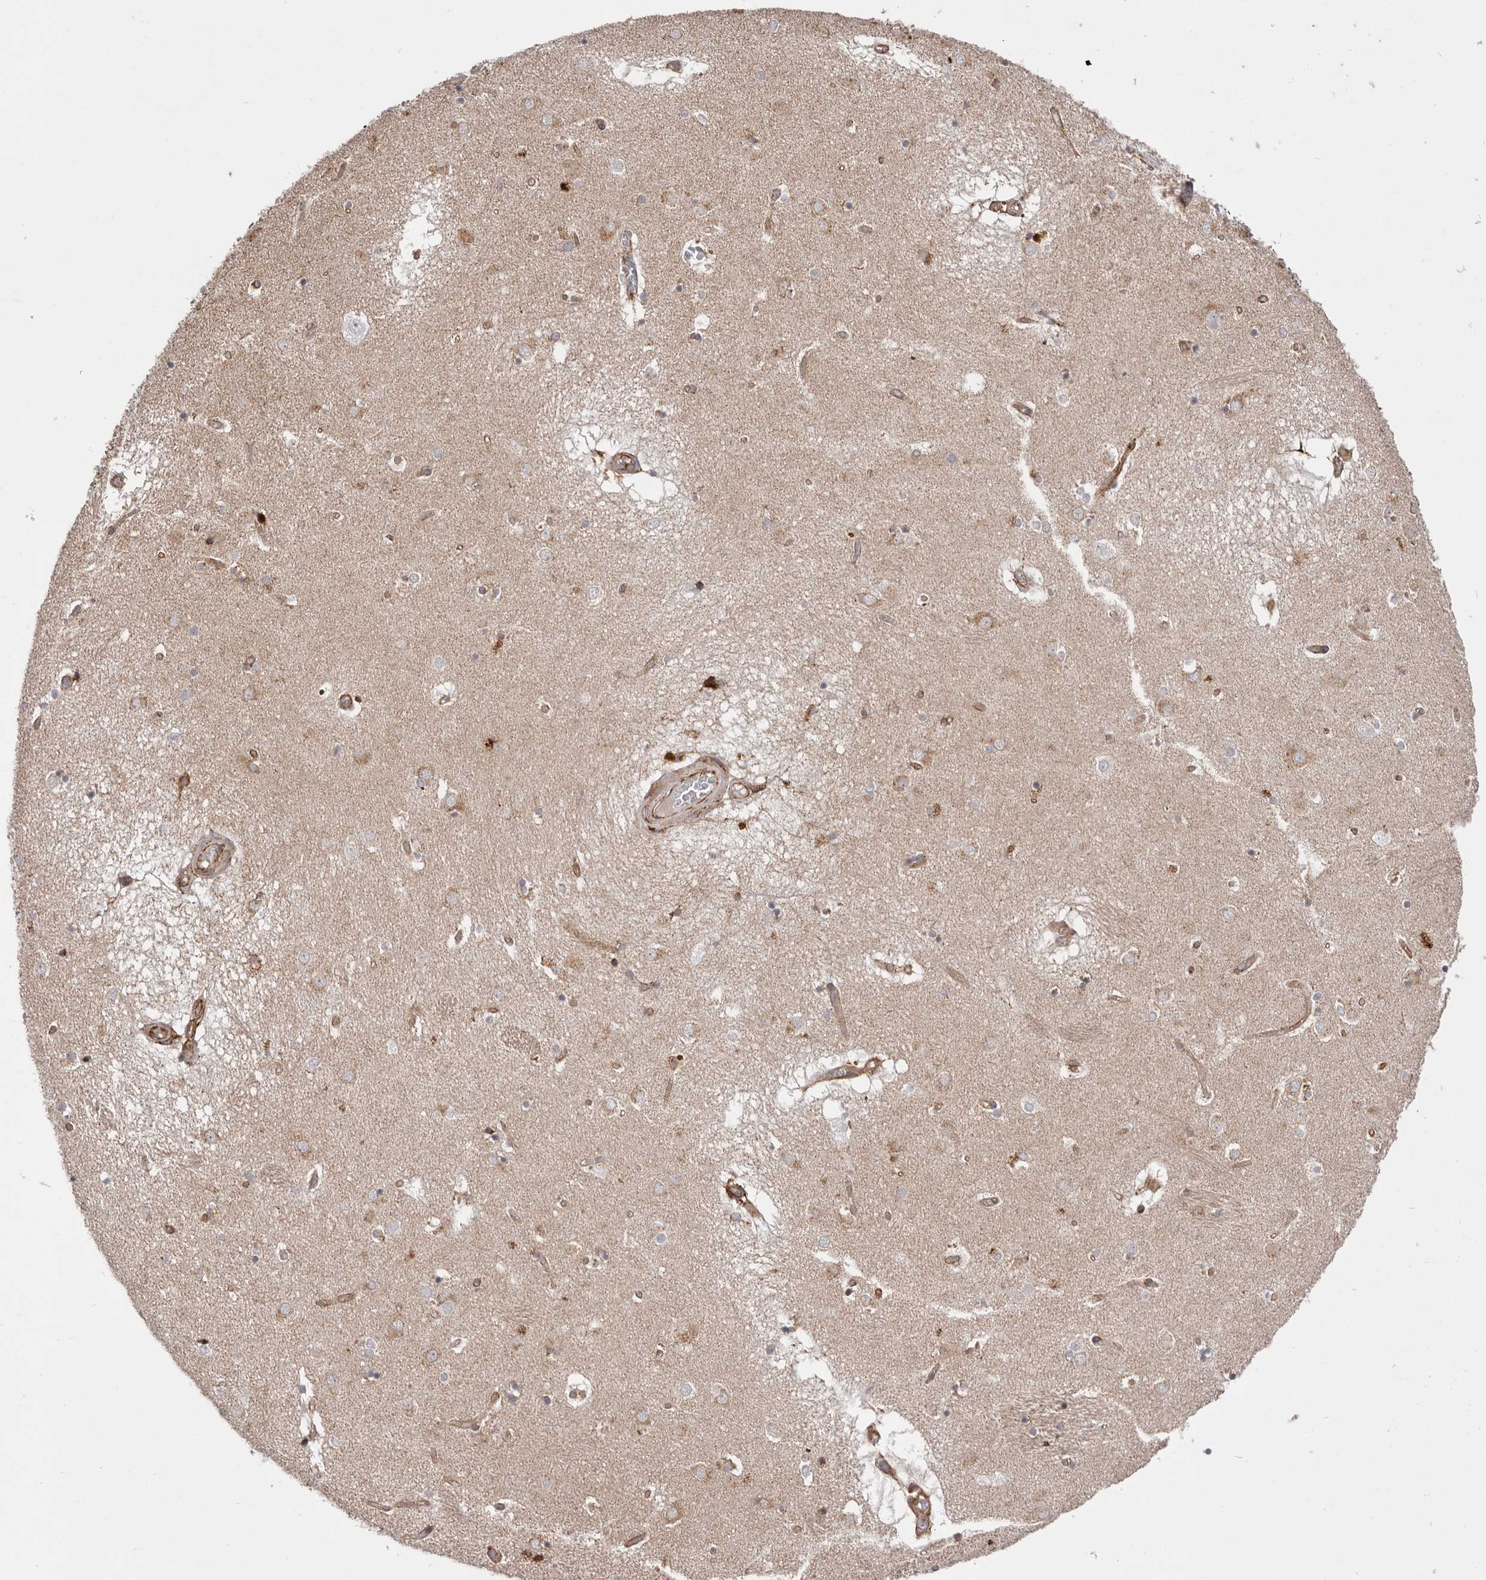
{"staining": {"intensity": "moderate", "quantity": "25%-75%", "location": "cytoplasmic/membranous"}, "tissue": "caudate", "cell_type": "Glial cells", "image_type": "normal", "snomed": [{"axis": "morphology", "description": "Normal tissue, NOS"}, {"axis": "topography", "description": "Lateral ventricle wall"}], "caption": "A brown stain shows moderate cytoplasmic/membranous expression of a protein in glial cells of benign human caudate. The protein of interest is stained brown, and the nuclei are stained in blue (DAB (3,3'-diaminobenzidine) IHC with brightfield microscopy, high magnification).", "gene": "WDTC1", "patient": {"sex": "male", "age": 70}}